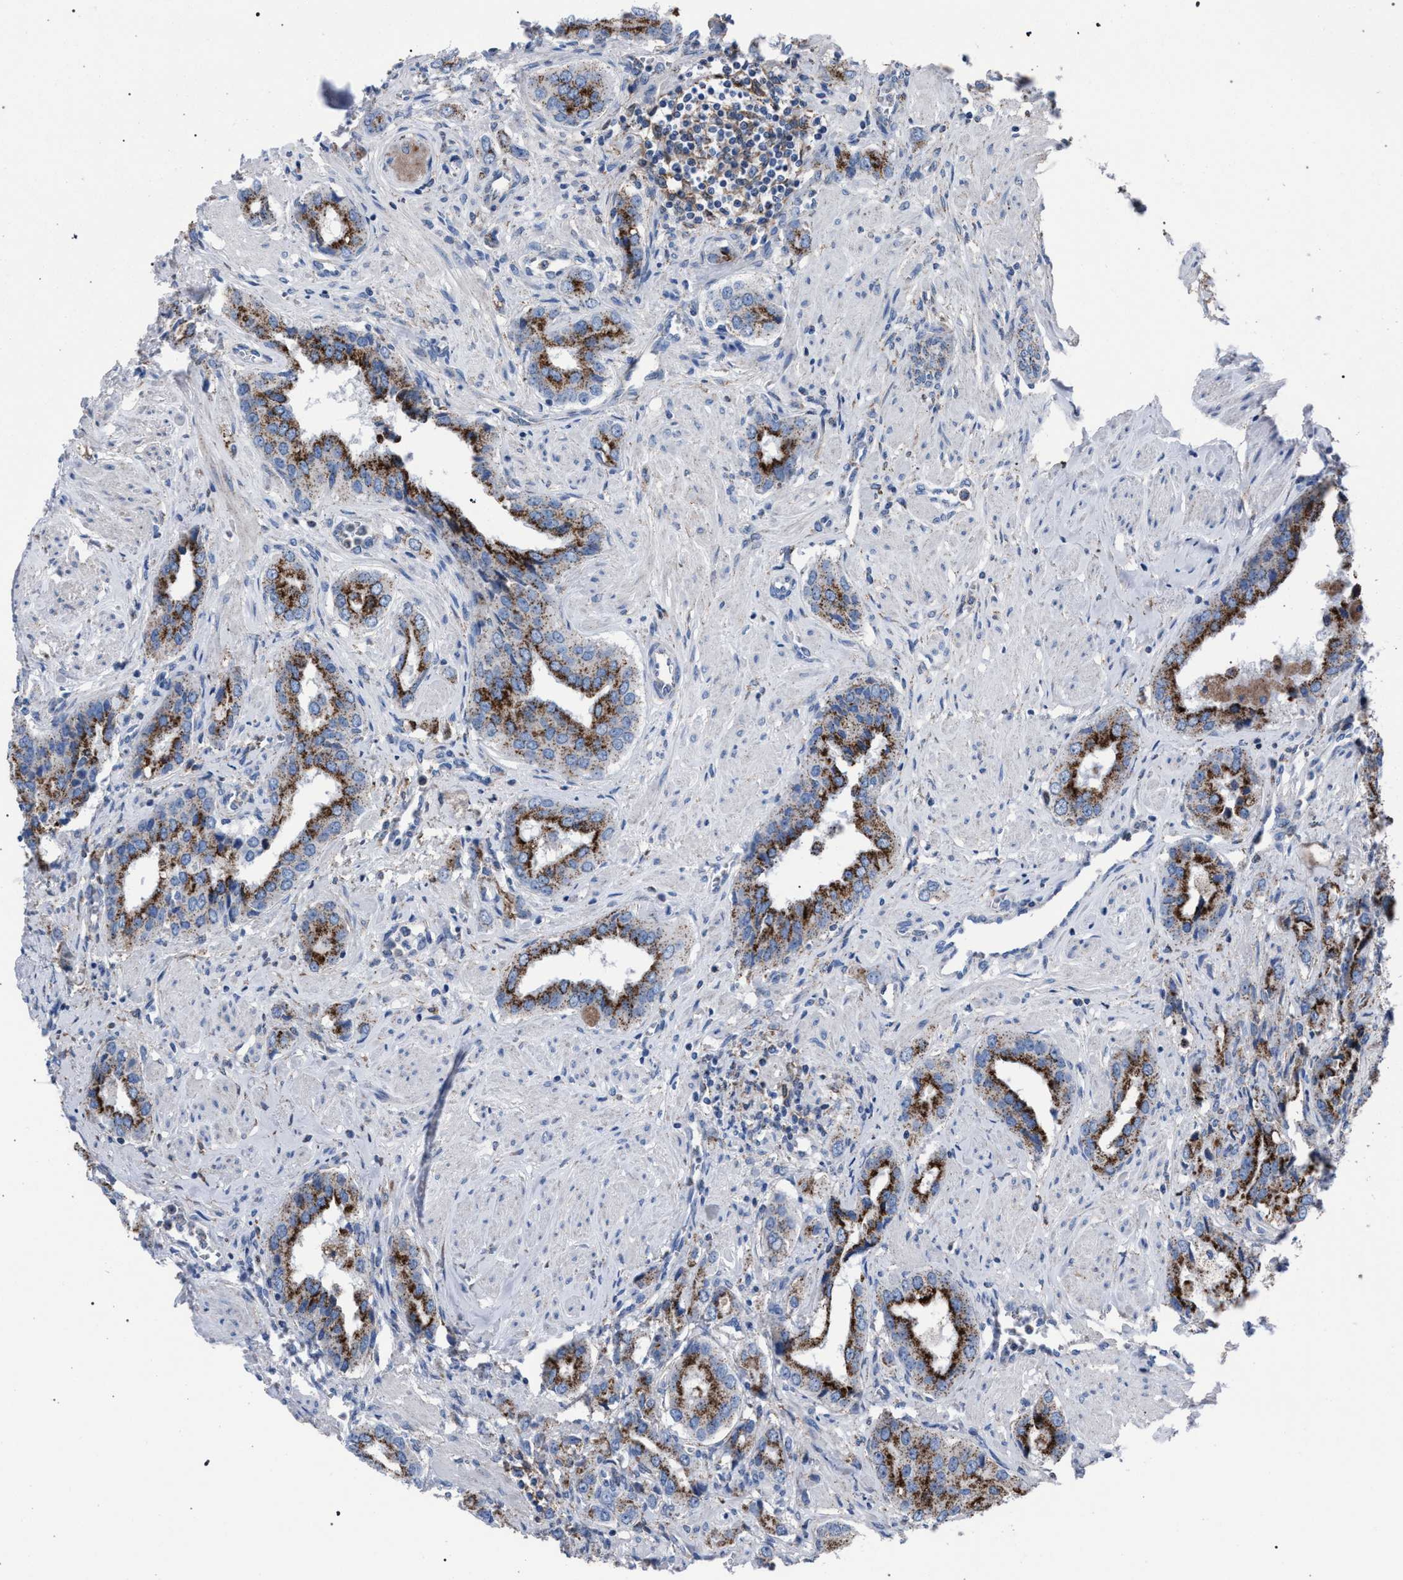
{"staining": {"intensity": "strong", "quantity": ">75%", "location": "cytoplasmic/membranous"}, "tissue": "prostate cancer", "cell_type": "Tumor cells", "image_type": "cancer", "snomed": [{"axis": "morphology", "description": "Adenocarcinoma, High grade"}, {"axis": "topography", "description": "Prostate"}], "caption": "Protein expression analysis of prostate adenocarcinoma (high-grade) exhibits strong cytoplasmic/membranous positivity in approximately >75% of tumor cells. The protein is shown in brown color, while the nuclei are stained blue.", "gene": "HSD17B4", "patient": {"sex": "male", "age": 52}}